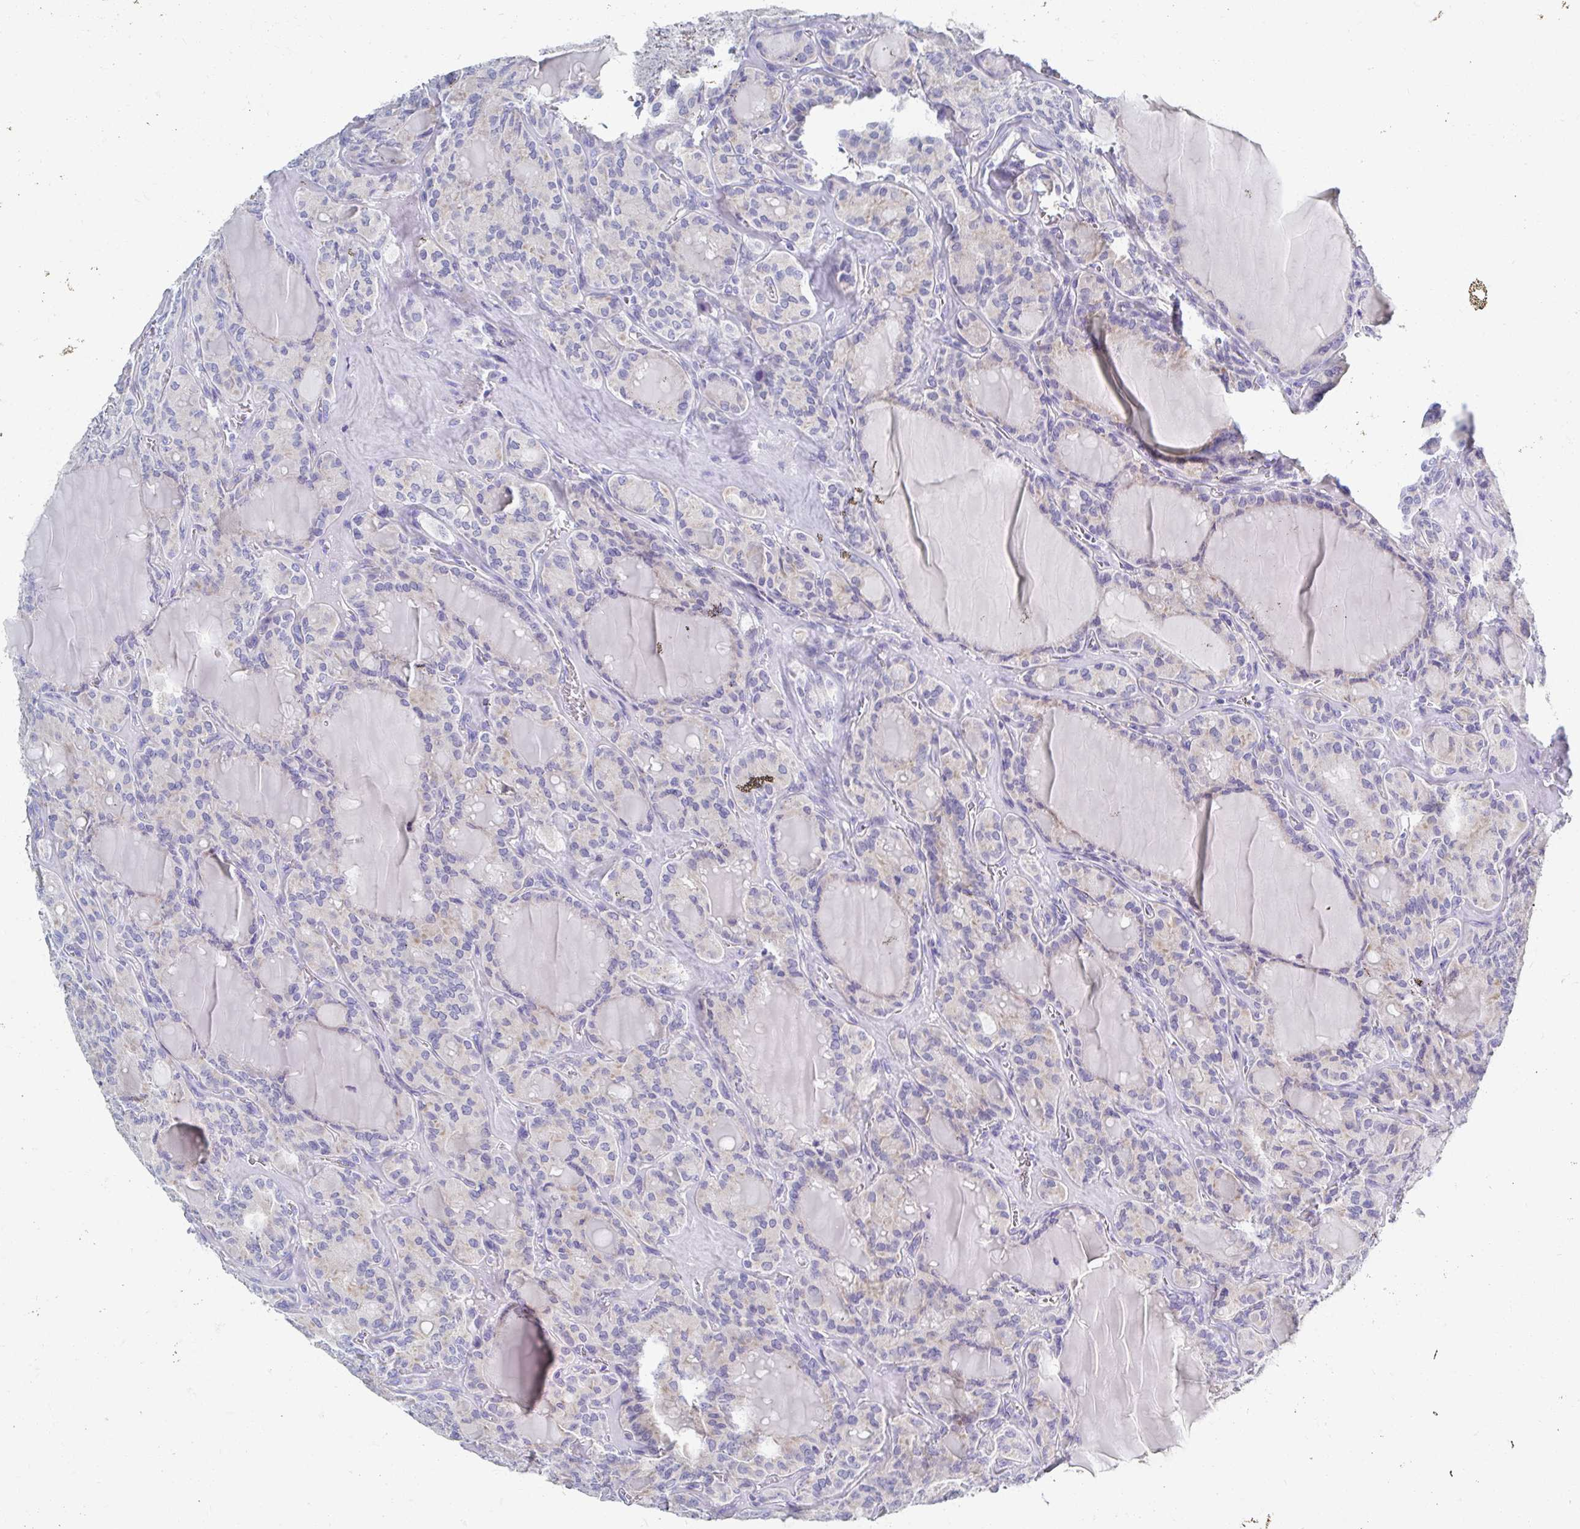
{"staining": {"intensity": "weak", "quantity": "<25%", "location": "cytoplasmic/membranous"}, "tissue": "thyroid cancer", "cell_type": "Tumor cells", "image_type": "cancer", "snomed": [{"axis": "morphology", "description": "Papillary adenocarcinoma, NOS"}, {"axis": "topography", "description": "Thyroid gland"}], "caption": "Immunohistochemical staining of papillary adenocarcinoma (thyroid) demonstrates no significant expression in tumor cells. (Brightfield microscopy of DAB (3,3'-diaminobenzidine) immunohistochemistry (IHC) at high magnification).", "gene": "MYLK2", "patient": {"sex": "male", "age": 87}}